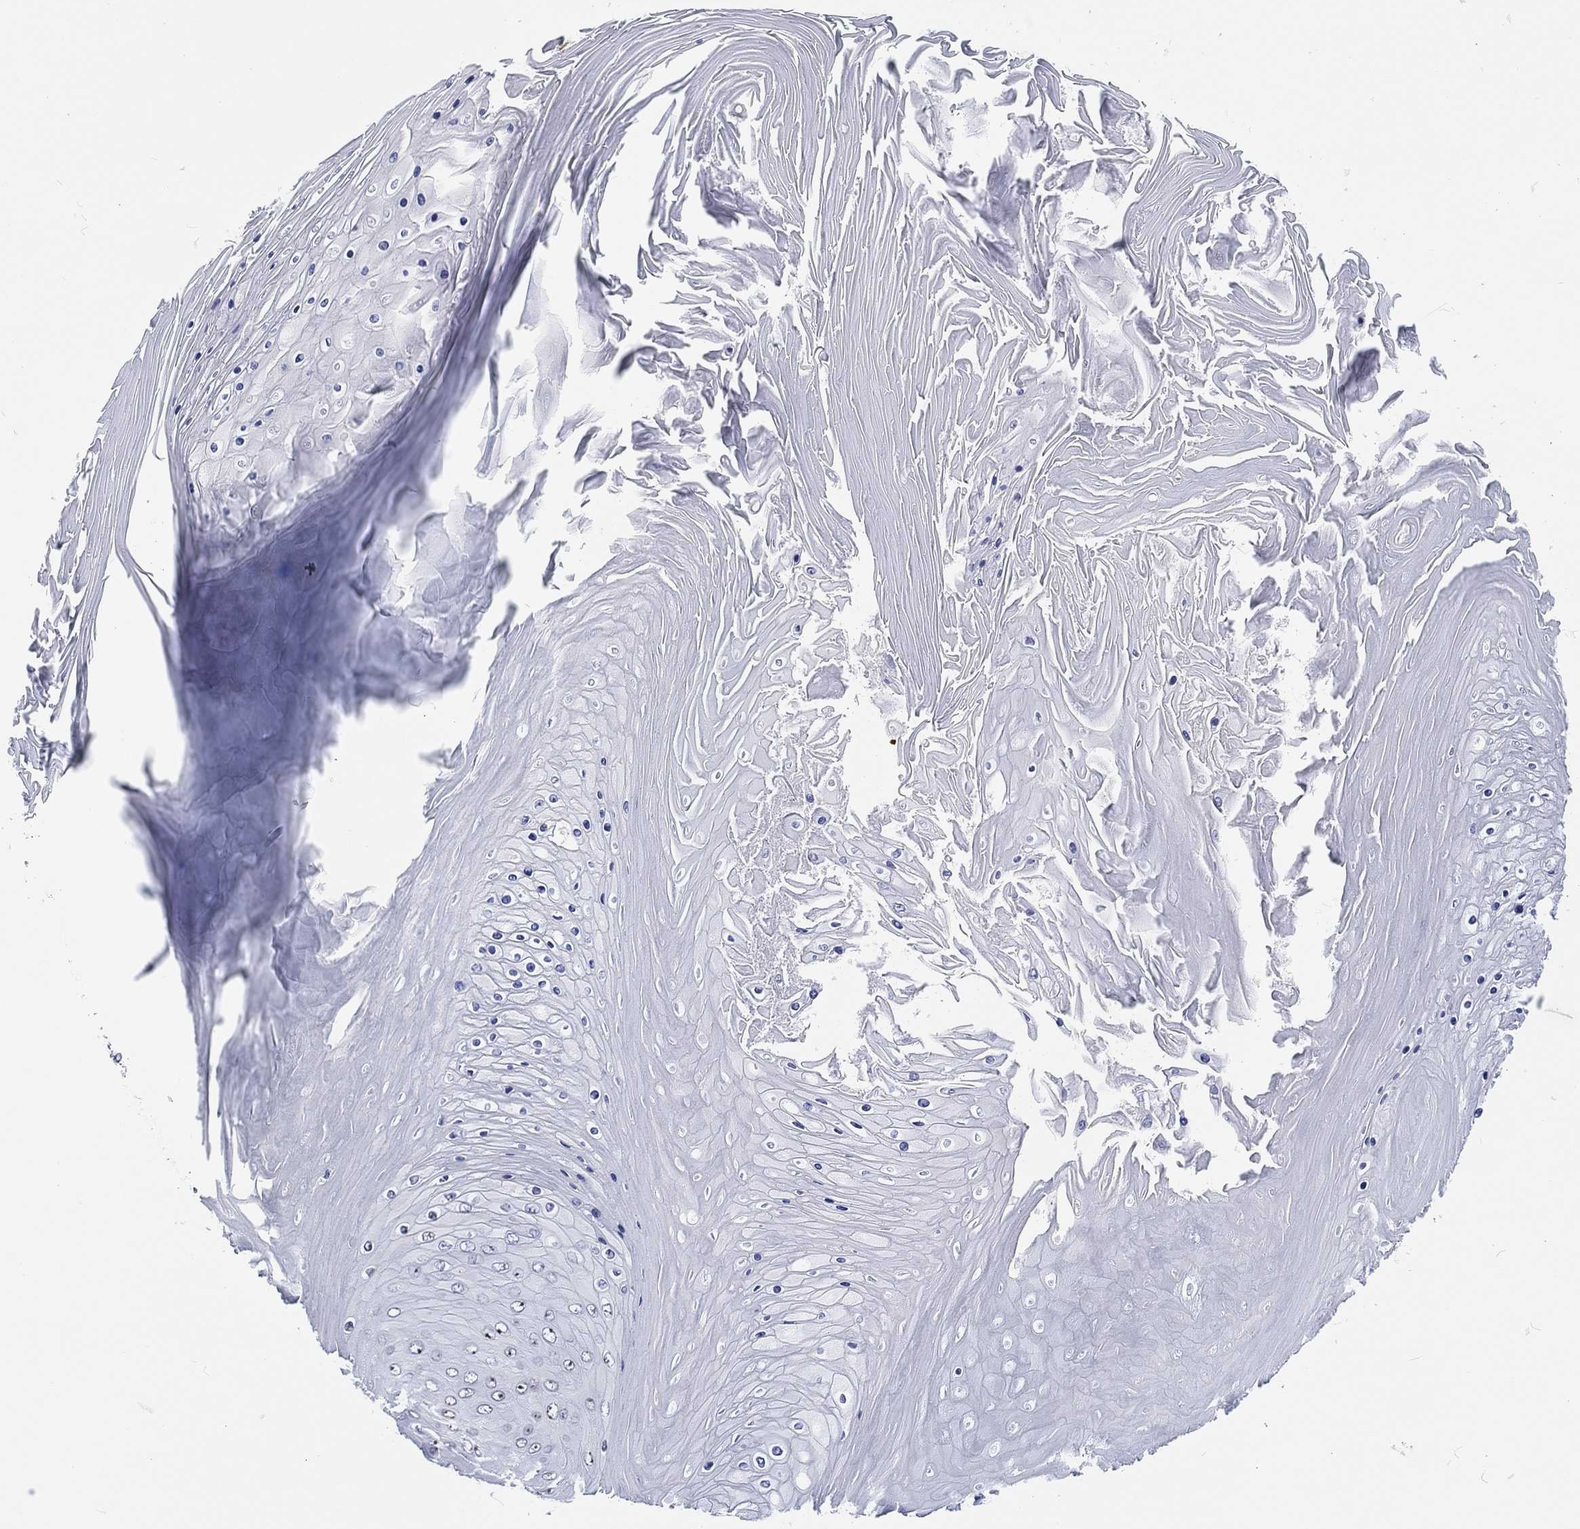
{"staining": {"intensity": "moderate", "quantity": "<25%", "location": "nuclear"}, "tissue": "skin cancer", "cell_type": "Tumor cells", "image_type": "cancer", "snomed": [{"axis": "morphology", "description": "Squamous cell carcinoma, NOS"}, {"axis": "topography", "description": "Skin"}], "caption": "IHC staining of skin squamous cell carcinoma, which demonstrates low levels of moderate nuclear positivity in about <25% of tumor cells indicating moderate nuclear protein staining. The staining was performed using DAB (brown) for protein detection and nuclei were counterstained in hematoxylin (blue).", "gene": "MAPK8IP1", "patient": {"sex": "male", "age": 62}}